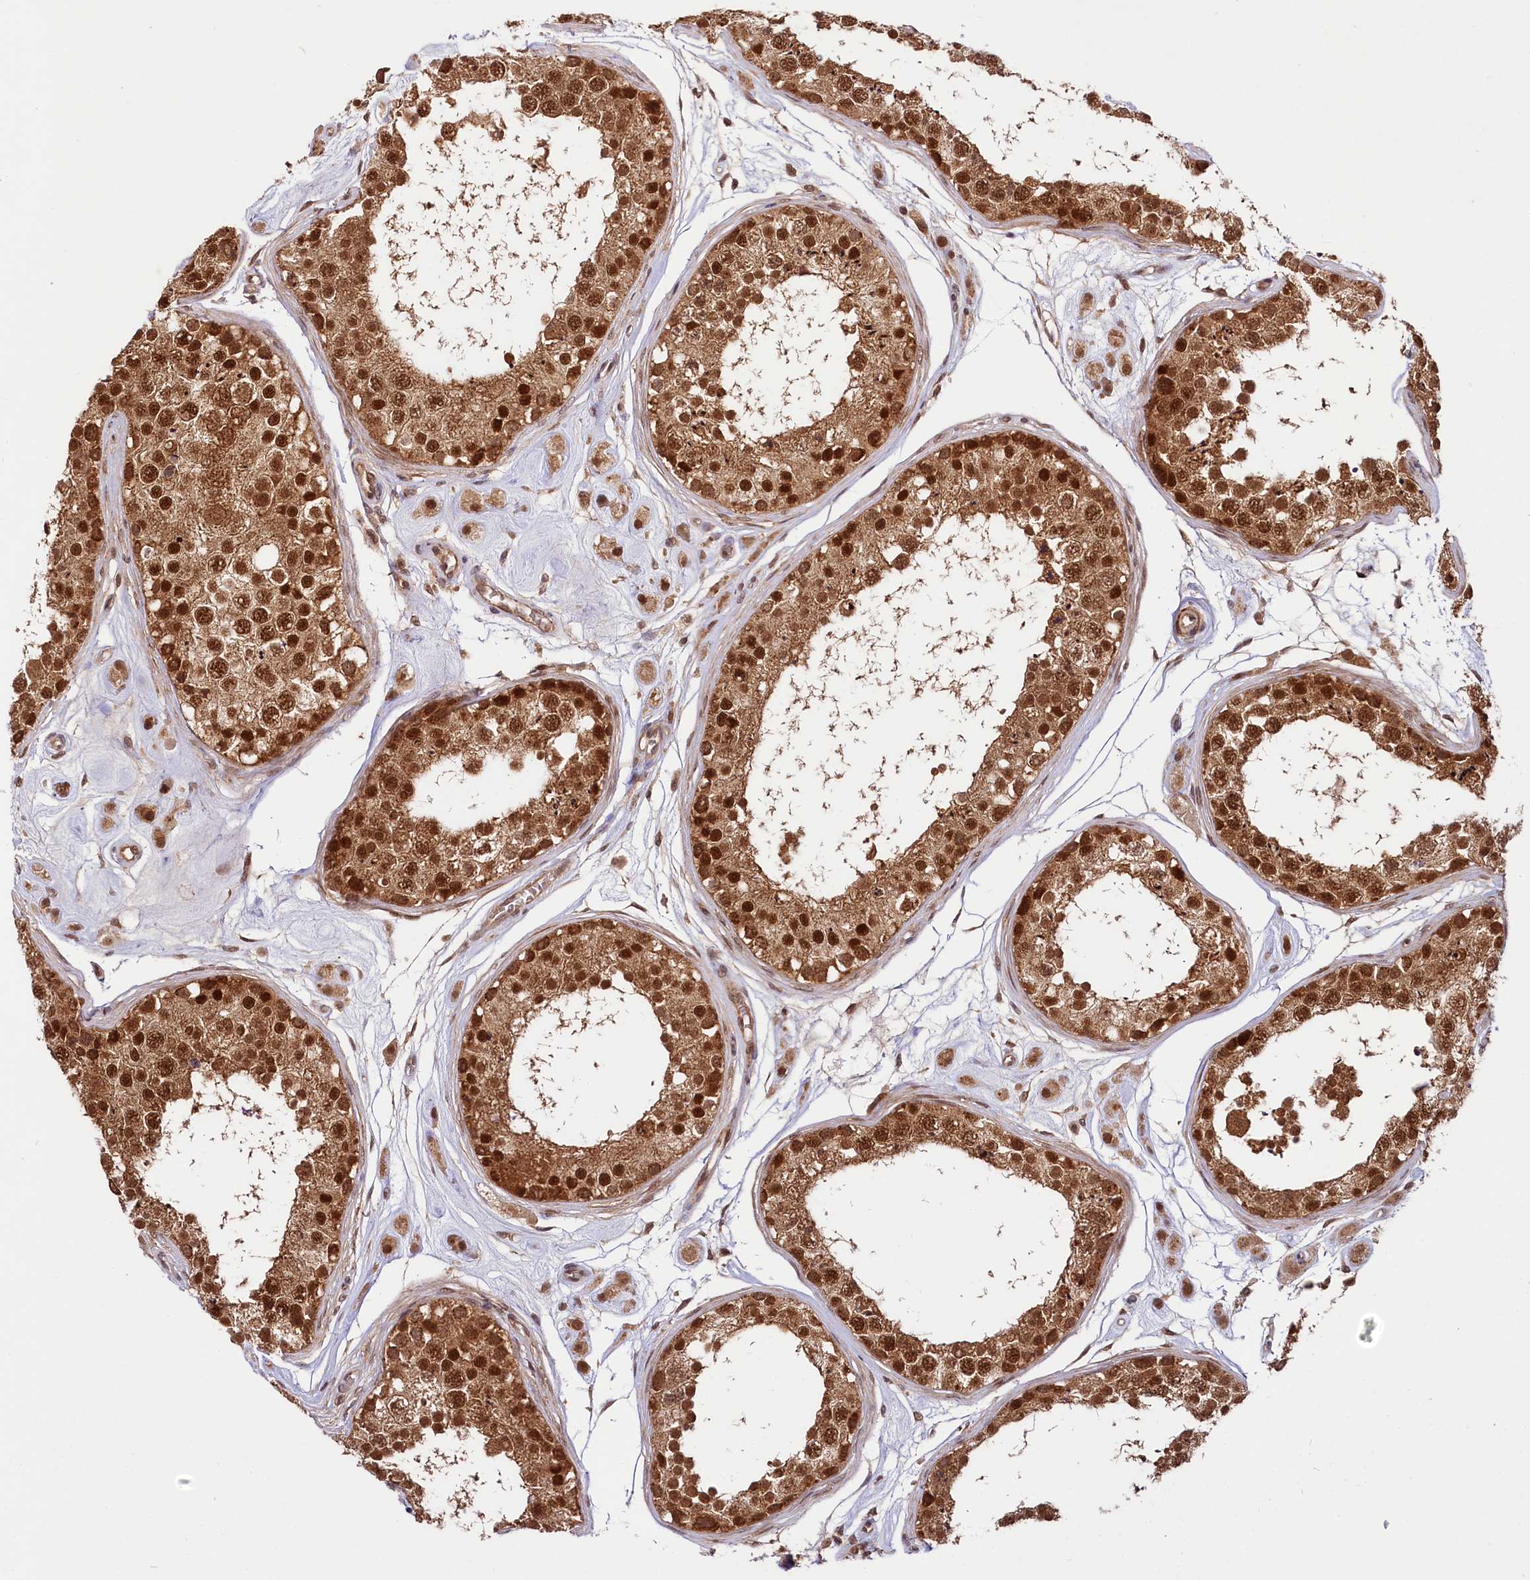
{"staining": {"intensity": "strong", "quantity": ">75%", "location": "cytoplasmic/membranous,nuclear"}, "tissue": "testis", "cell_type": "Cells in seminiferous ducts", "image_type": "normal", "snomed": [{"axis": "morphology", "description": "Normal tissue, NOS"}, {"axis": "topography", "description": "Testis"}], "caption": "Protein analysis of benign testis exhibits strong cytoplasmic/membranous,nuclear staining in about >75% of cells in seminiferous ducts.", "gene": "UBE3A", "patient": {"sex": "male", "age": 25}}